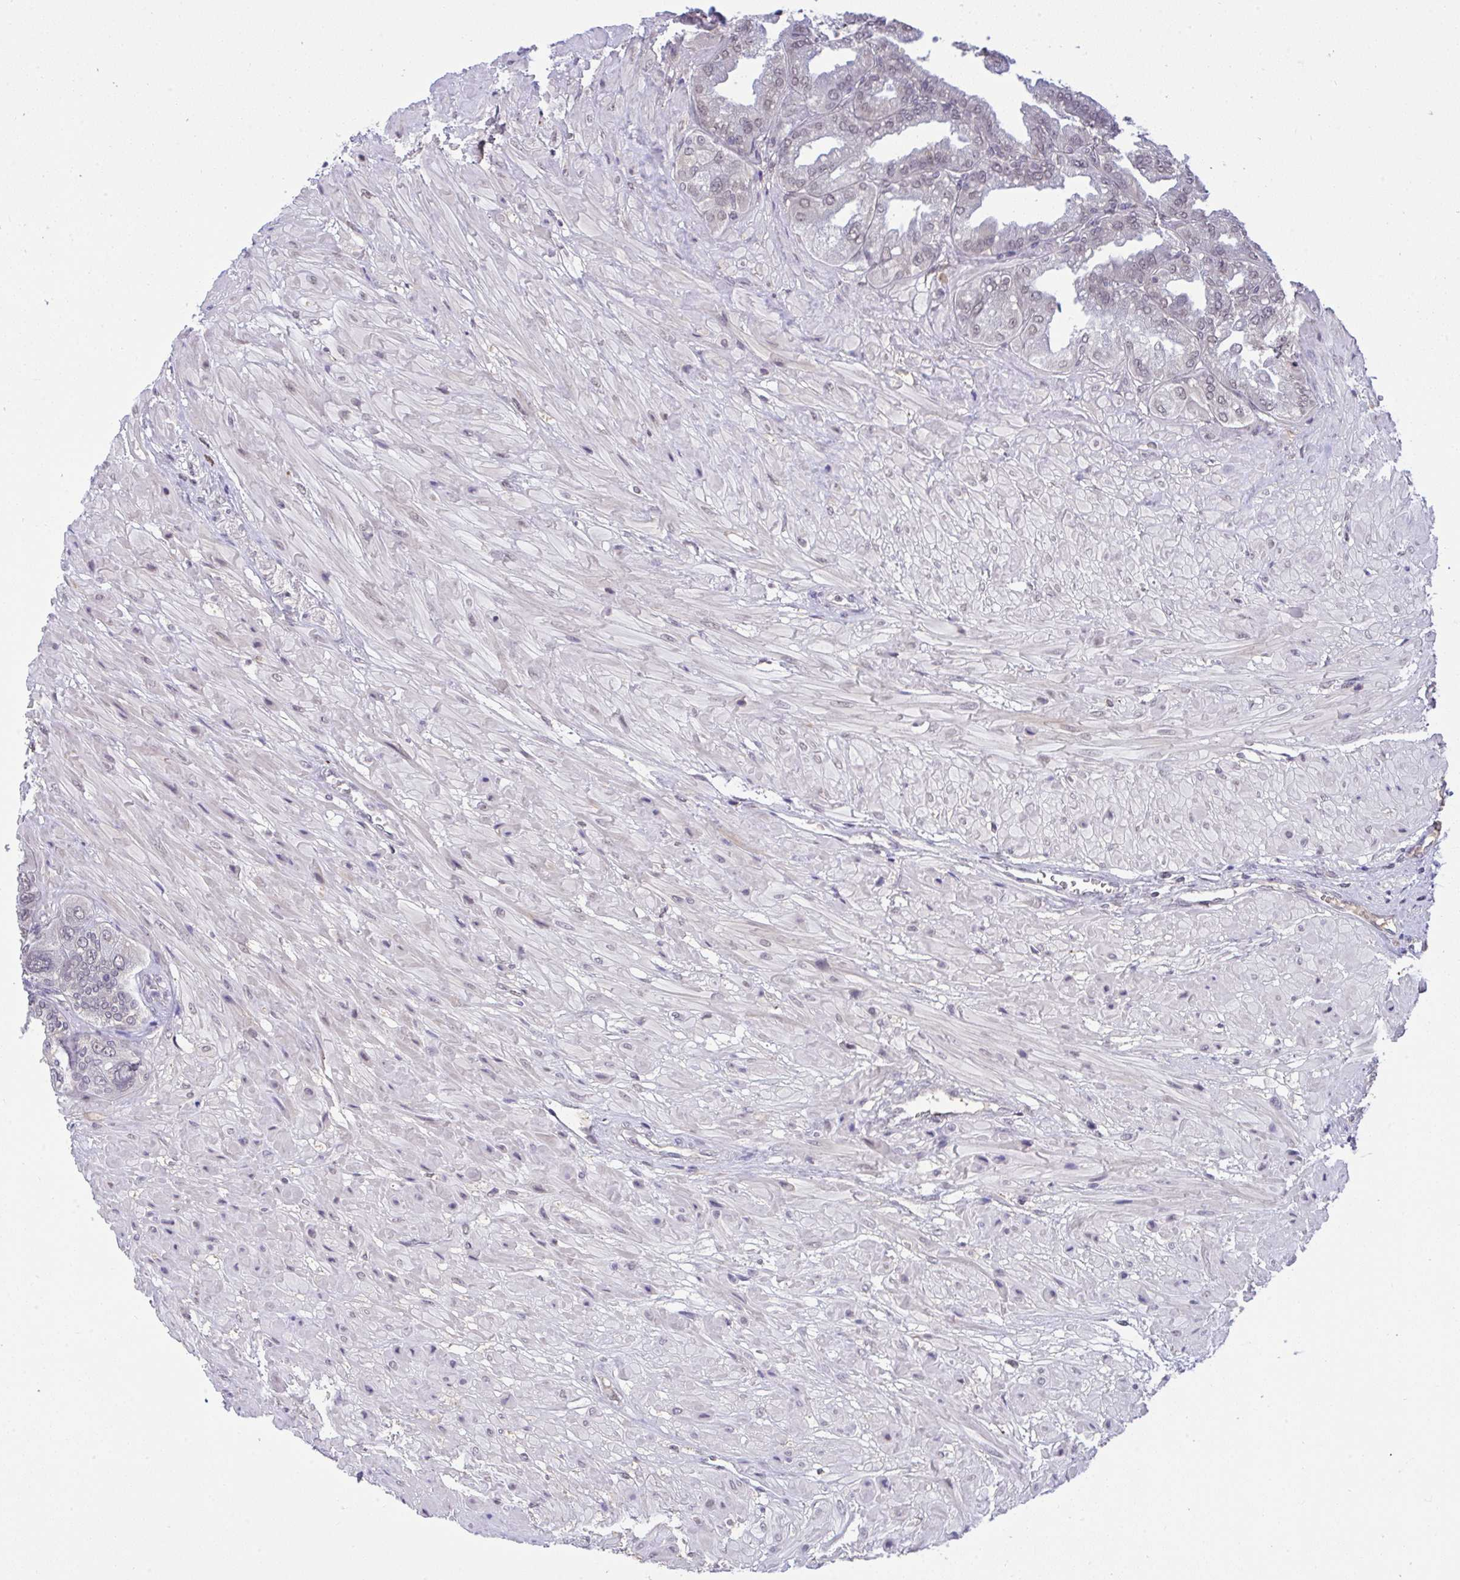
{"staining": {"intensity": "weak", "quantity": "<25%", "location": "nuclear"}, "tissue": "seminal vesicle", "cell_type": "Glandular cells", "image_type": "normal", "snomed": [{"axis": "morphology", "description": "Normal tissue, NOS"}, {"axis": "topography", "description": "Seminal veicle"}], "caption": "Seminal vesicle was stained to show a protein in brown. There is no significant positivity in glandular cells. (Immunohistochemistry, brightfield microscopy, high magnification).", "gene": "C9orf64", "patient": {"sex": "male", "age": 55}}